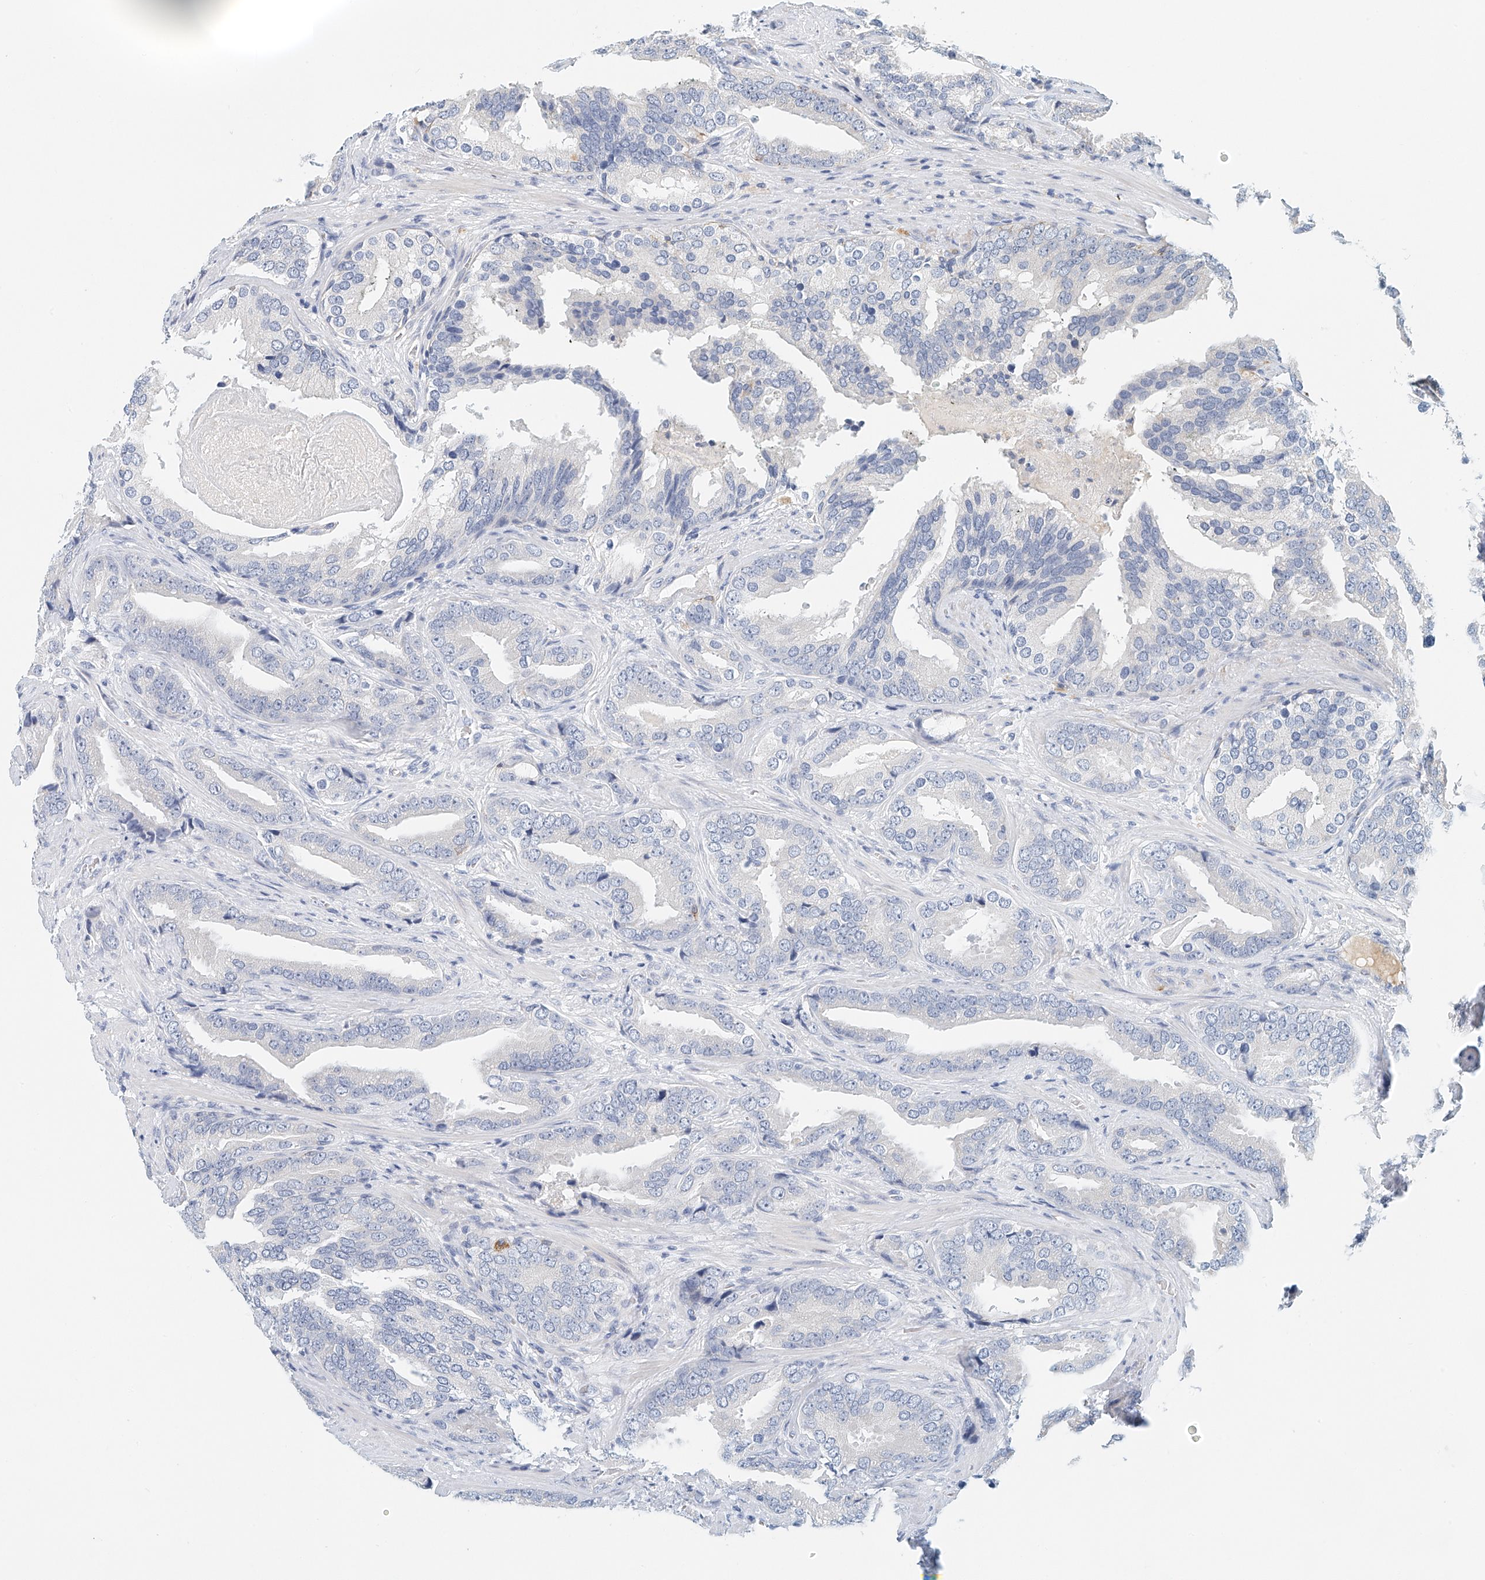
{"staining": {"intensity": "negative", "quantity": "none", "location": "none"}, "tissue": "prostate cancer", "cell_type": "Tumor cells", "image_type": "cancer", "snomed": [{"axis": "morphology", "description": "Adenocarcinoma, Low grade"}, {"axis": "topography", "description": "Prostate"}], "caption": "Photomicrograph shows no protein expression in tumor cells of prostate adenocarcinoma (low-grade) tissue.", "gene": "ARHGAP28", "patient": {"sex": "male", "age": 67}}